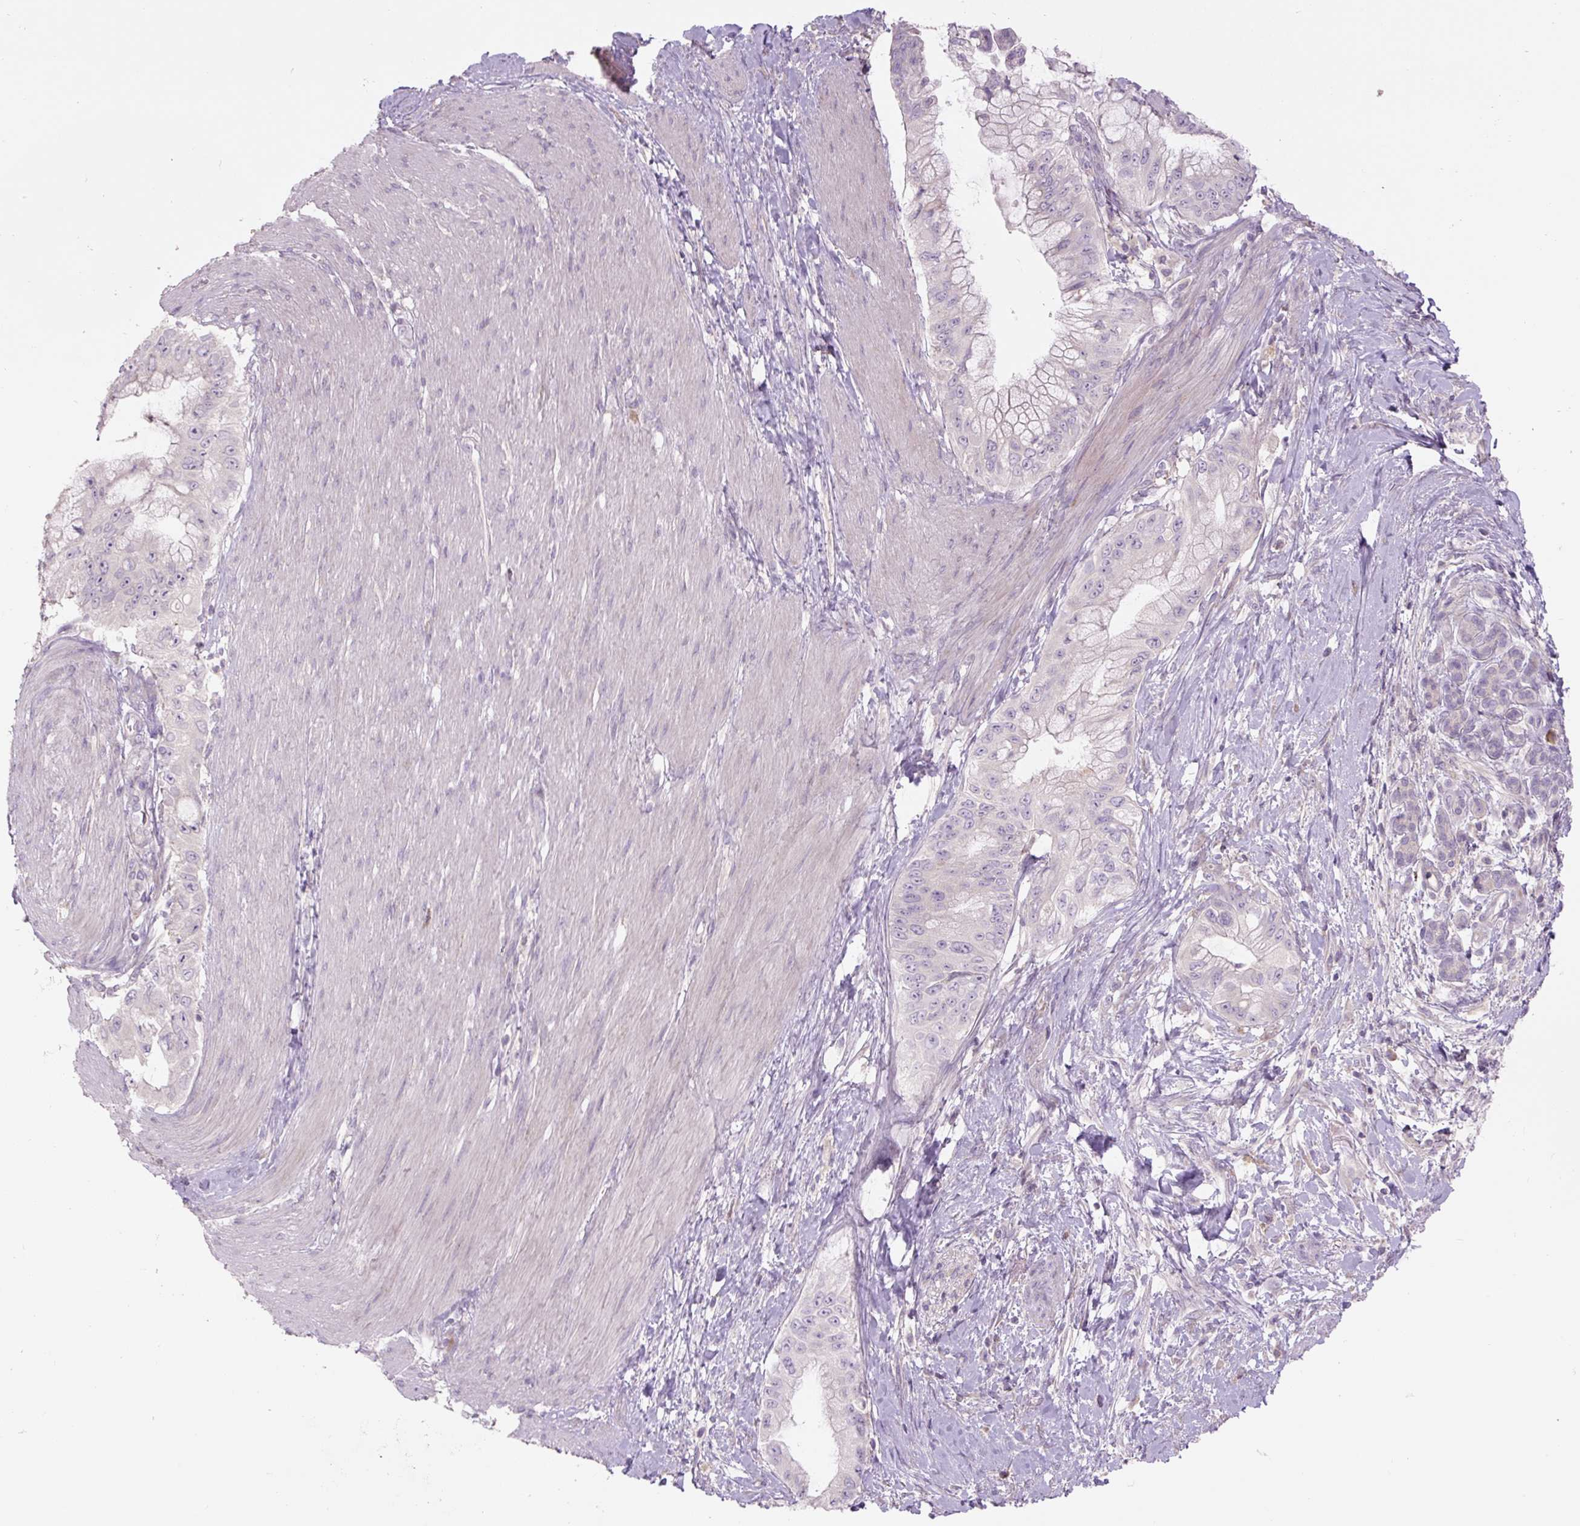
{"staining": {"intensity": "negative", "quantity": "none", "location": "none"}, "tissue": "pancreatic cancer", "cell_type": "Tumor cells", "image_type": "cancer", "snomed": [{"axis": "morphology", "description": "Adenocarcinoma, NOS"}, {"axis": "topography", "description": "Pancreas"}], "caption": "An IHC image of adenocarcinoma (pancreatic) is shown. There is no staining in tumor cells of adenocarcinoma (pancreatic). The staining was performed using DAB to visualize the protein expression in brown, while the nuclei were stained in blue with hematoxylin (Magnification: 20x).", "gene": "TMEM100", "patient": {"sex": "male", "age": 48}}